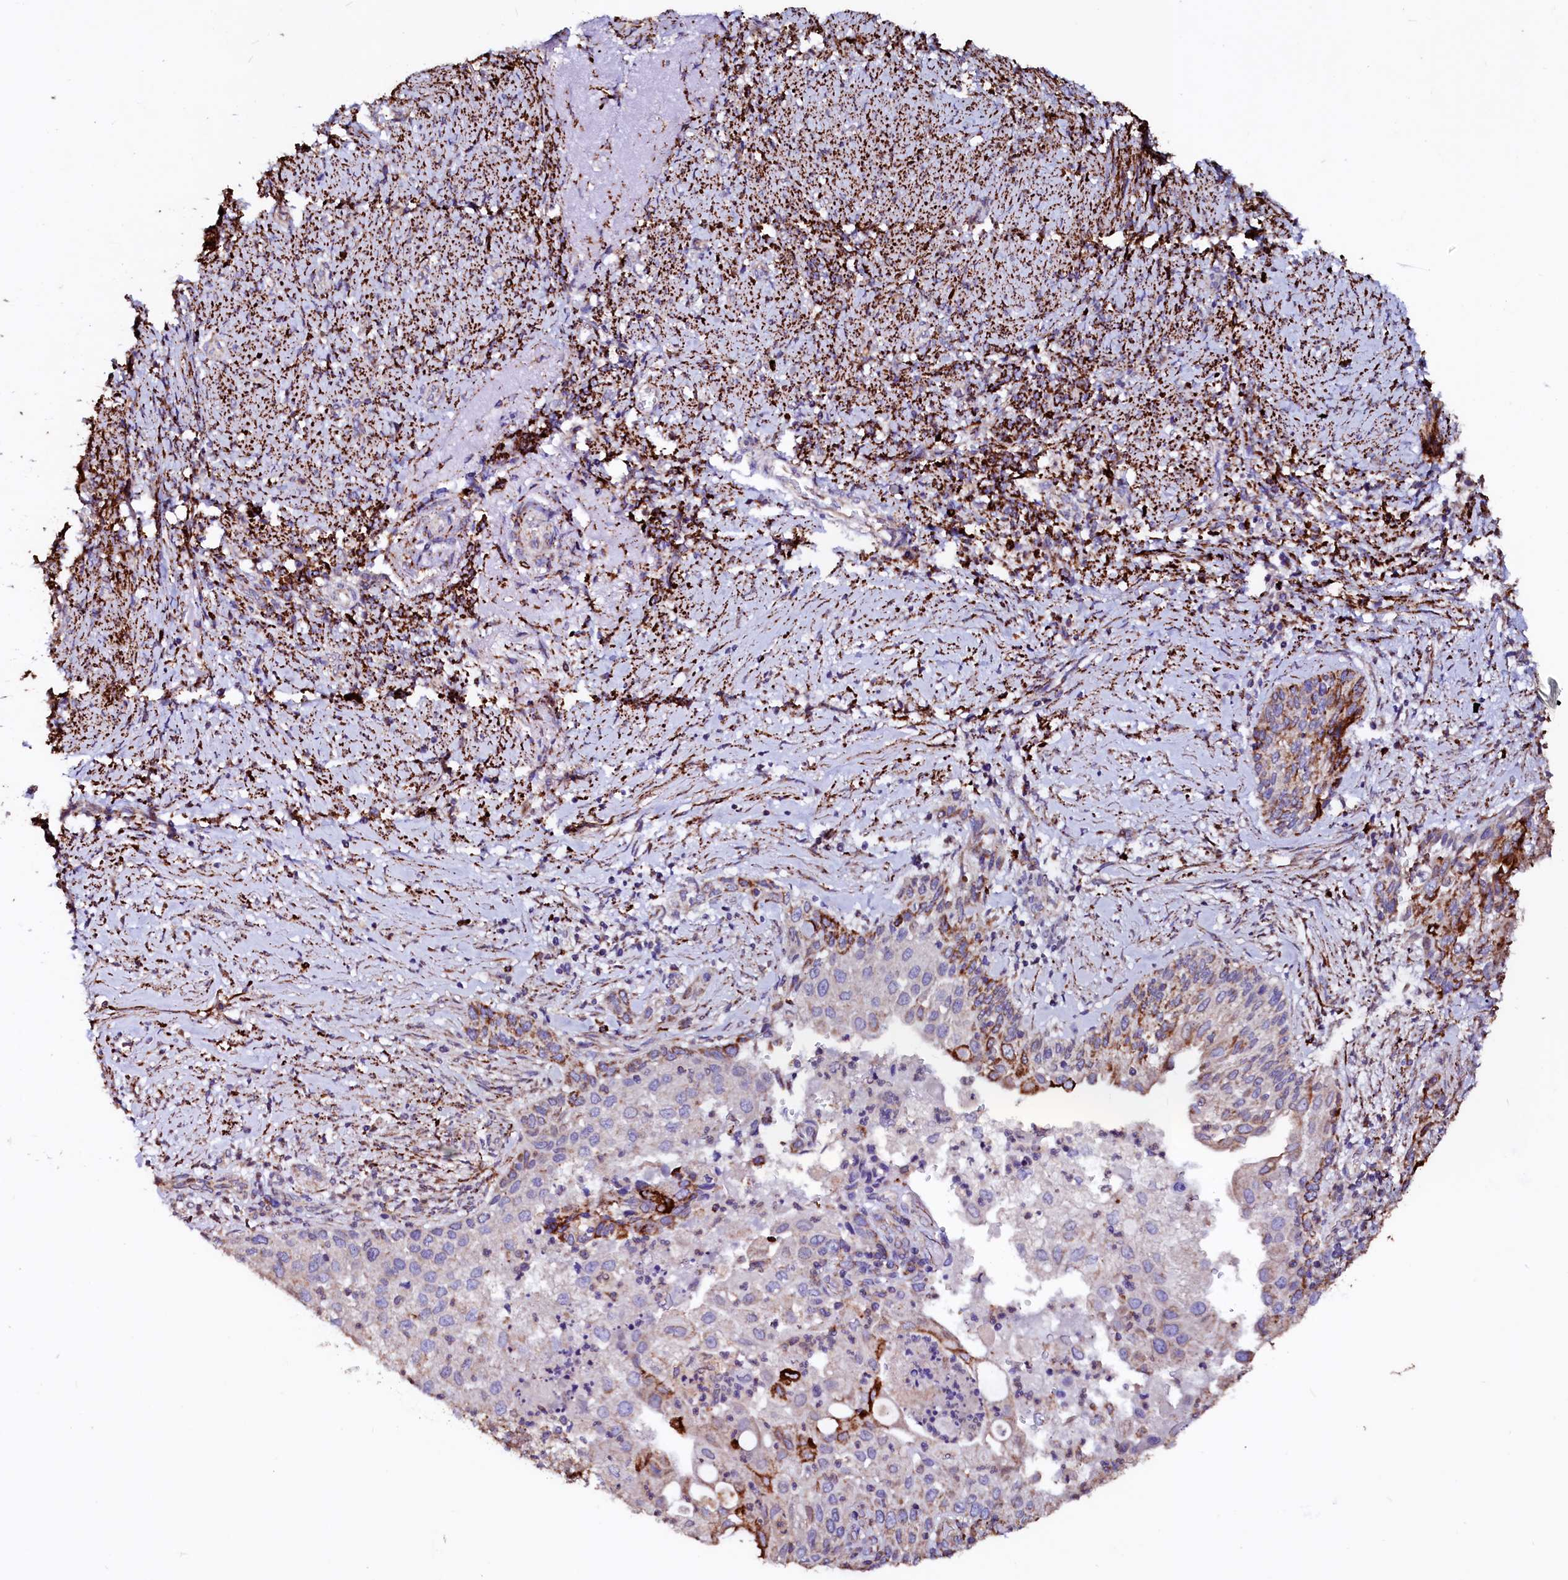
{"staining": {"intensity": "strong", "quantity": "25%-75%", "location": "cytoplasmic/membranous"}, "tissue": "cervical cancer", "cell_type": "Tumor cells", "image_type": "cancer", "snomed": [{"axis": "morphology", "description": "Squamous cell carcinoma, NOS"}, {"axis": "topography", "description": "Cervix"}], "caption": "This is an image of IHC staining of squamous cell carcinoma (cervical), which shows strong expression in the cytoplasmic/membranous of tumor cells.", "gene": "MAOB", "patient": {"sex": "female", "age": 67}}